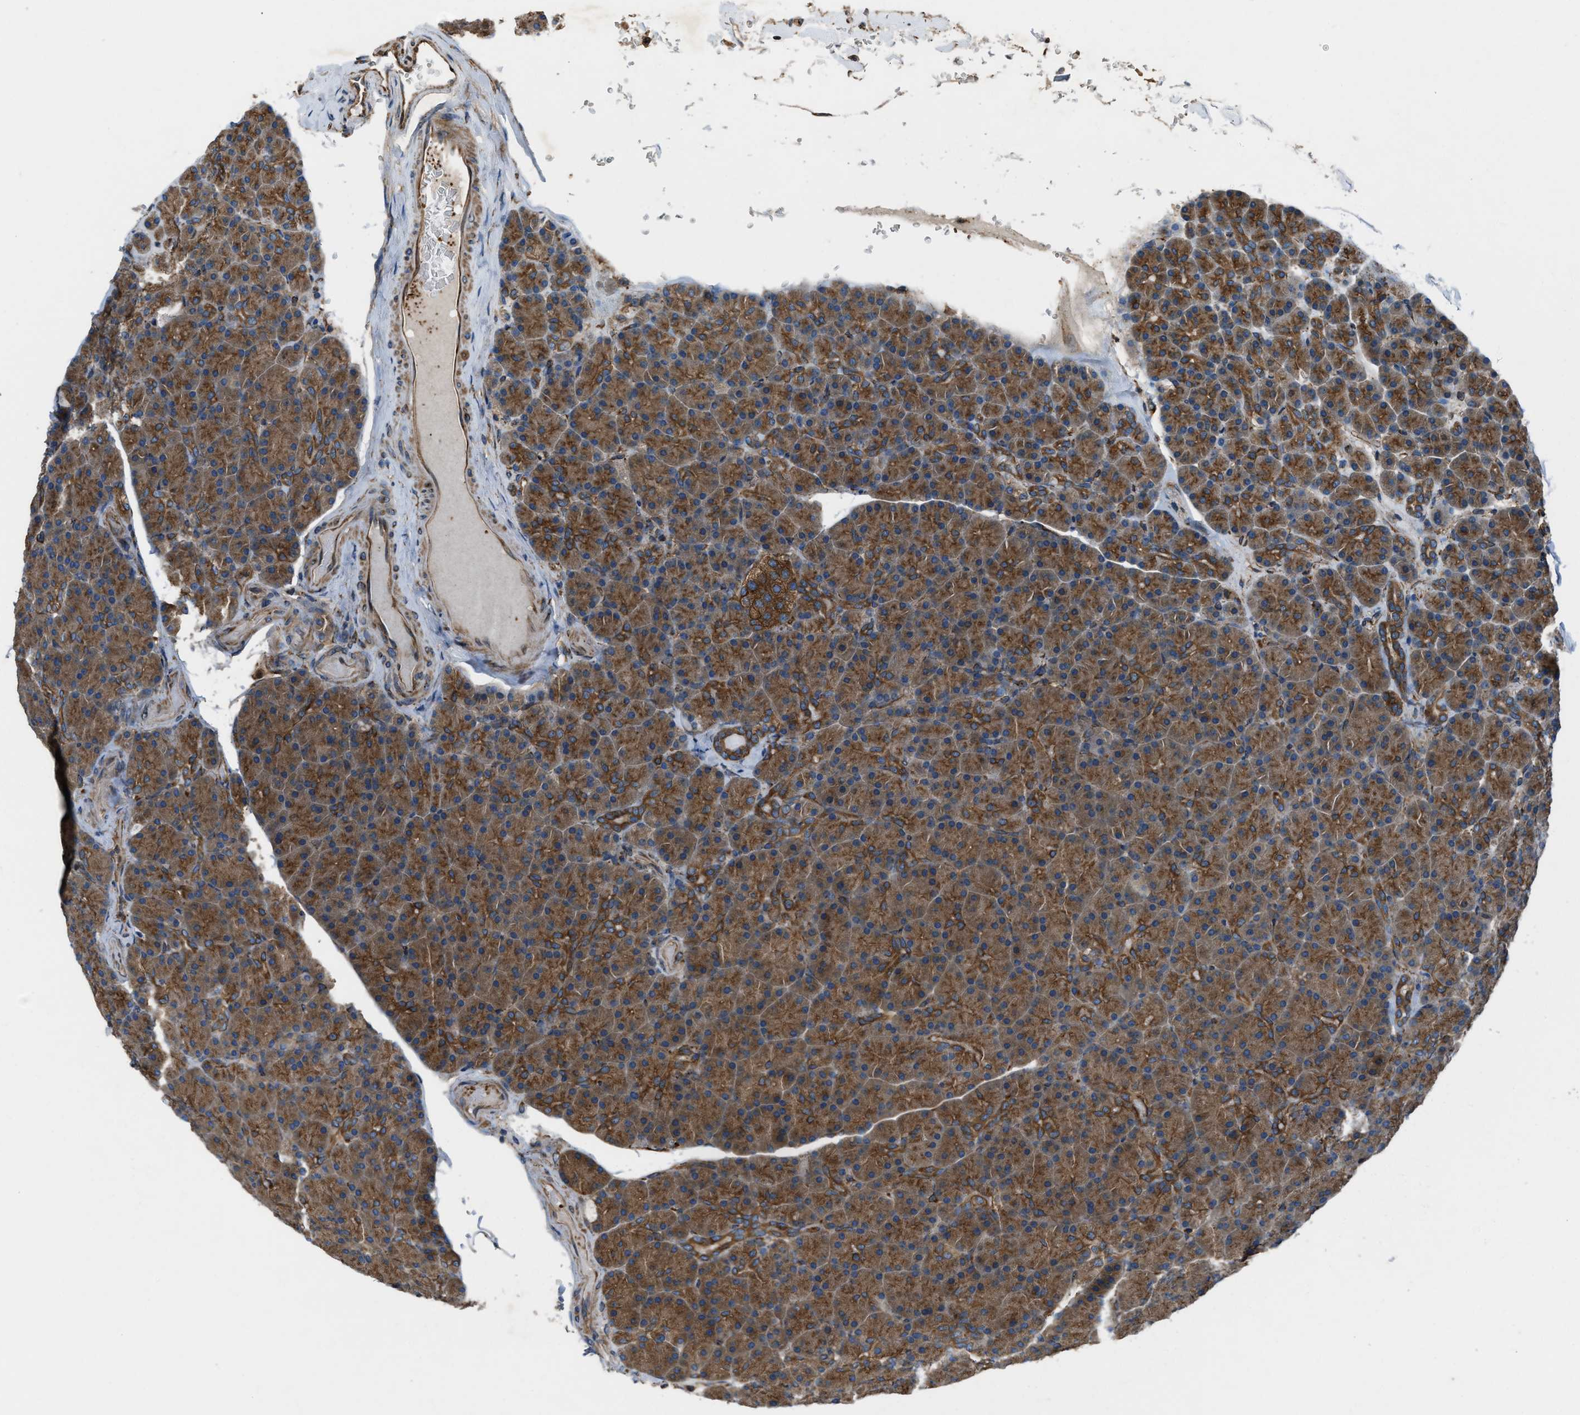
{"staining": {"intensity": "moderate", "quantity": ">75%", "location": "cytoplasmic/membranous"}, "tissue": "pancreas", "cell_type": "Exocrine glandular cells", "image_type": "normal", "snomed": [{"axis": "morphology", "description": "Normal tissue, NOS"}, {"axis": "topography", "description": "Pancreas"}], "caption": "Brown immunohistochemical staining in unremarkable pancreas displays moderate cytoplasmic/membranous positivity in approximately >75% of exocrine glandular cells. (Stains: DAB (3,3'-diaminobenzidine) in brown, nuclei in blue, Microscopy: brightfield microscopy at high magnification).", "gene": "TRPC1", "patient": {"sex": "female", "age": 43}}